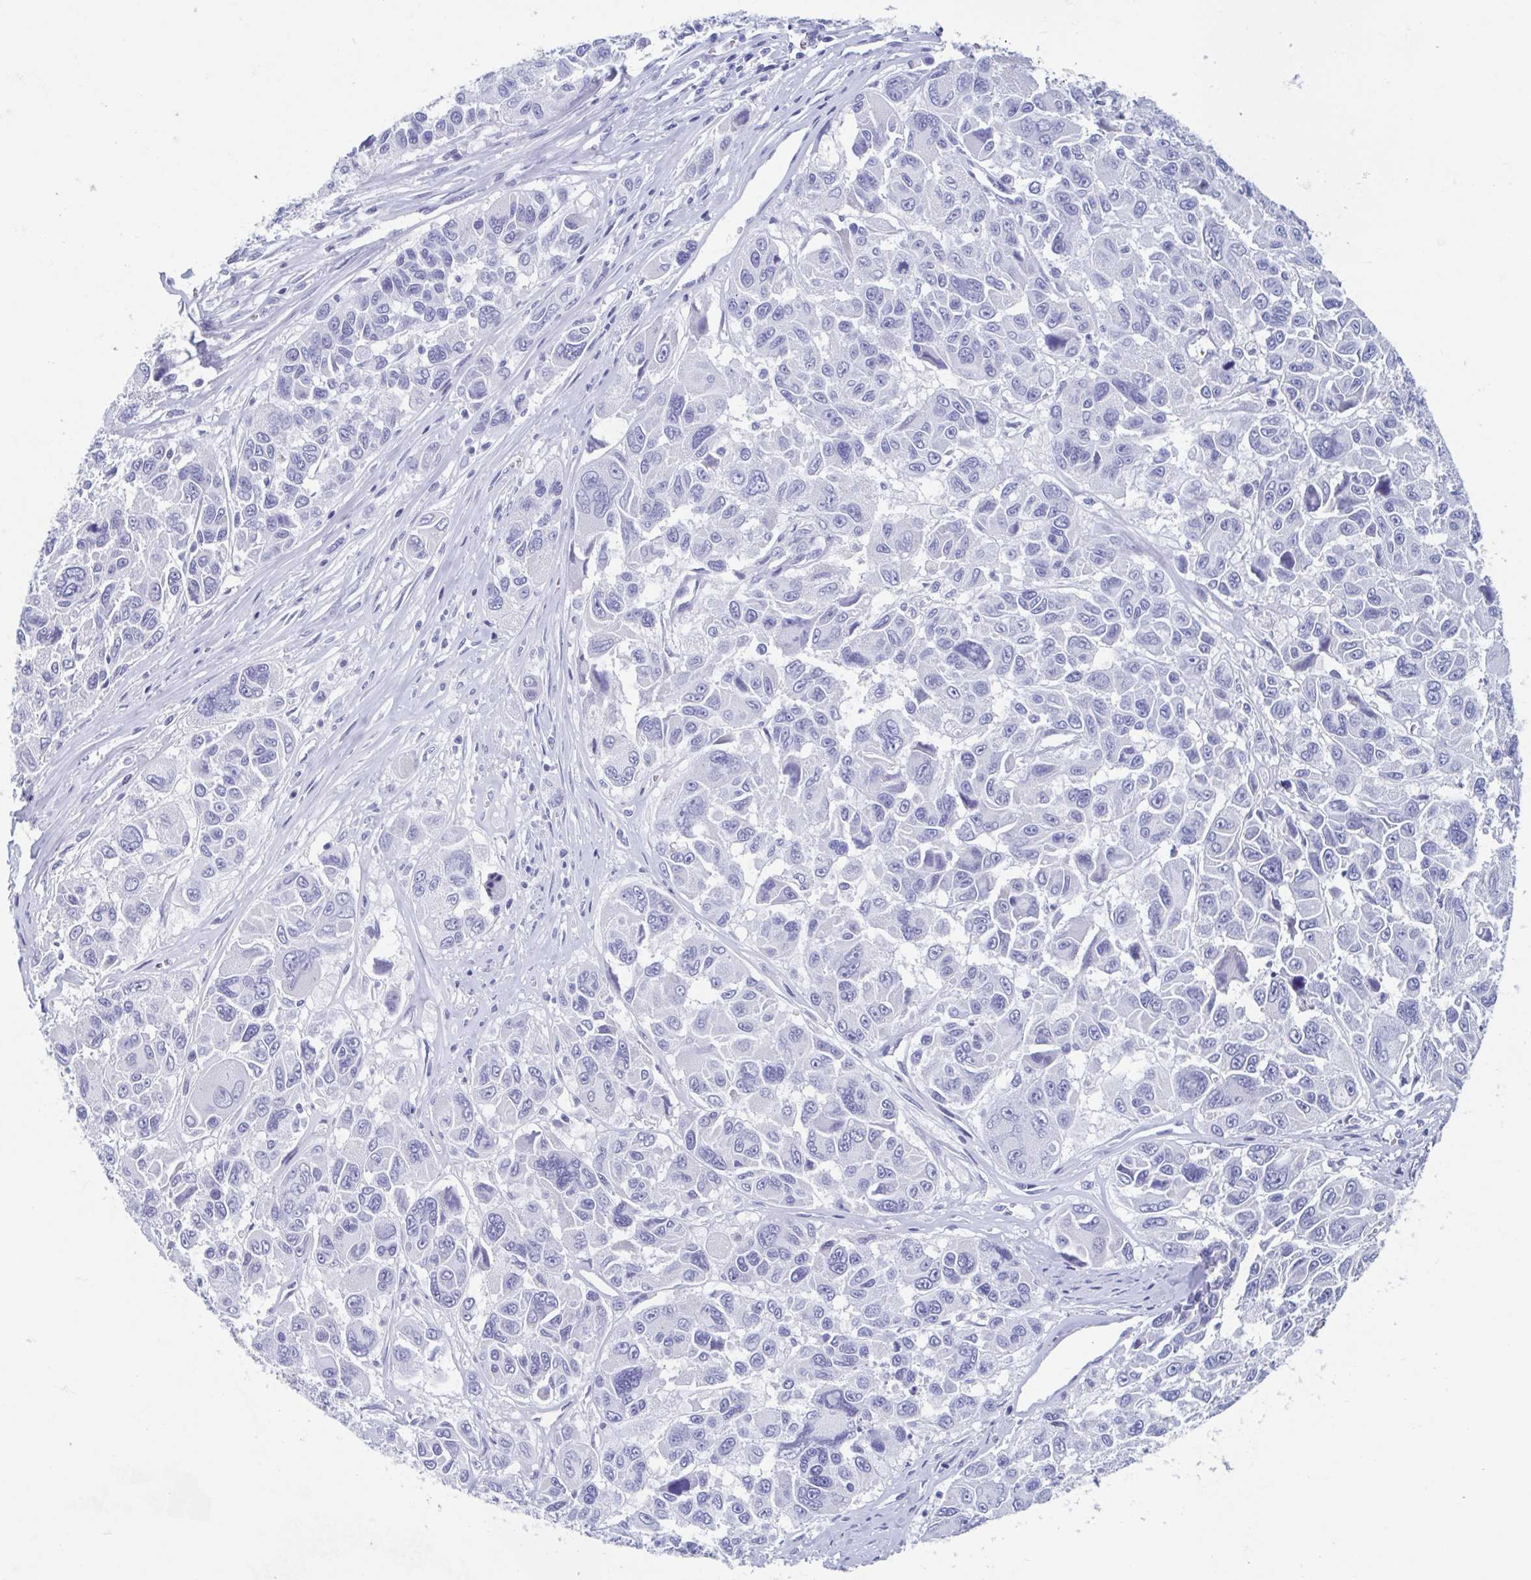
{"staining": {"intensity": "negative", "quantity": "none", "location": "none"}, "tissue": "melanoma", "cell_type": "Tumor cells", "image_type": "cancer", "snomed": [{"axis": "morphology", "description": "Malignant melanoma, NOS"}, {"axis": "topography", "description": "Skin"}], "caption": "Tumor cells show no significant staining in melanoma. (DAB immunohistochemistry visualized using brightfield microscopy, high magnification).", "gene": "SHCBP1L", "patient": {"sex": "female", "age": 66}}